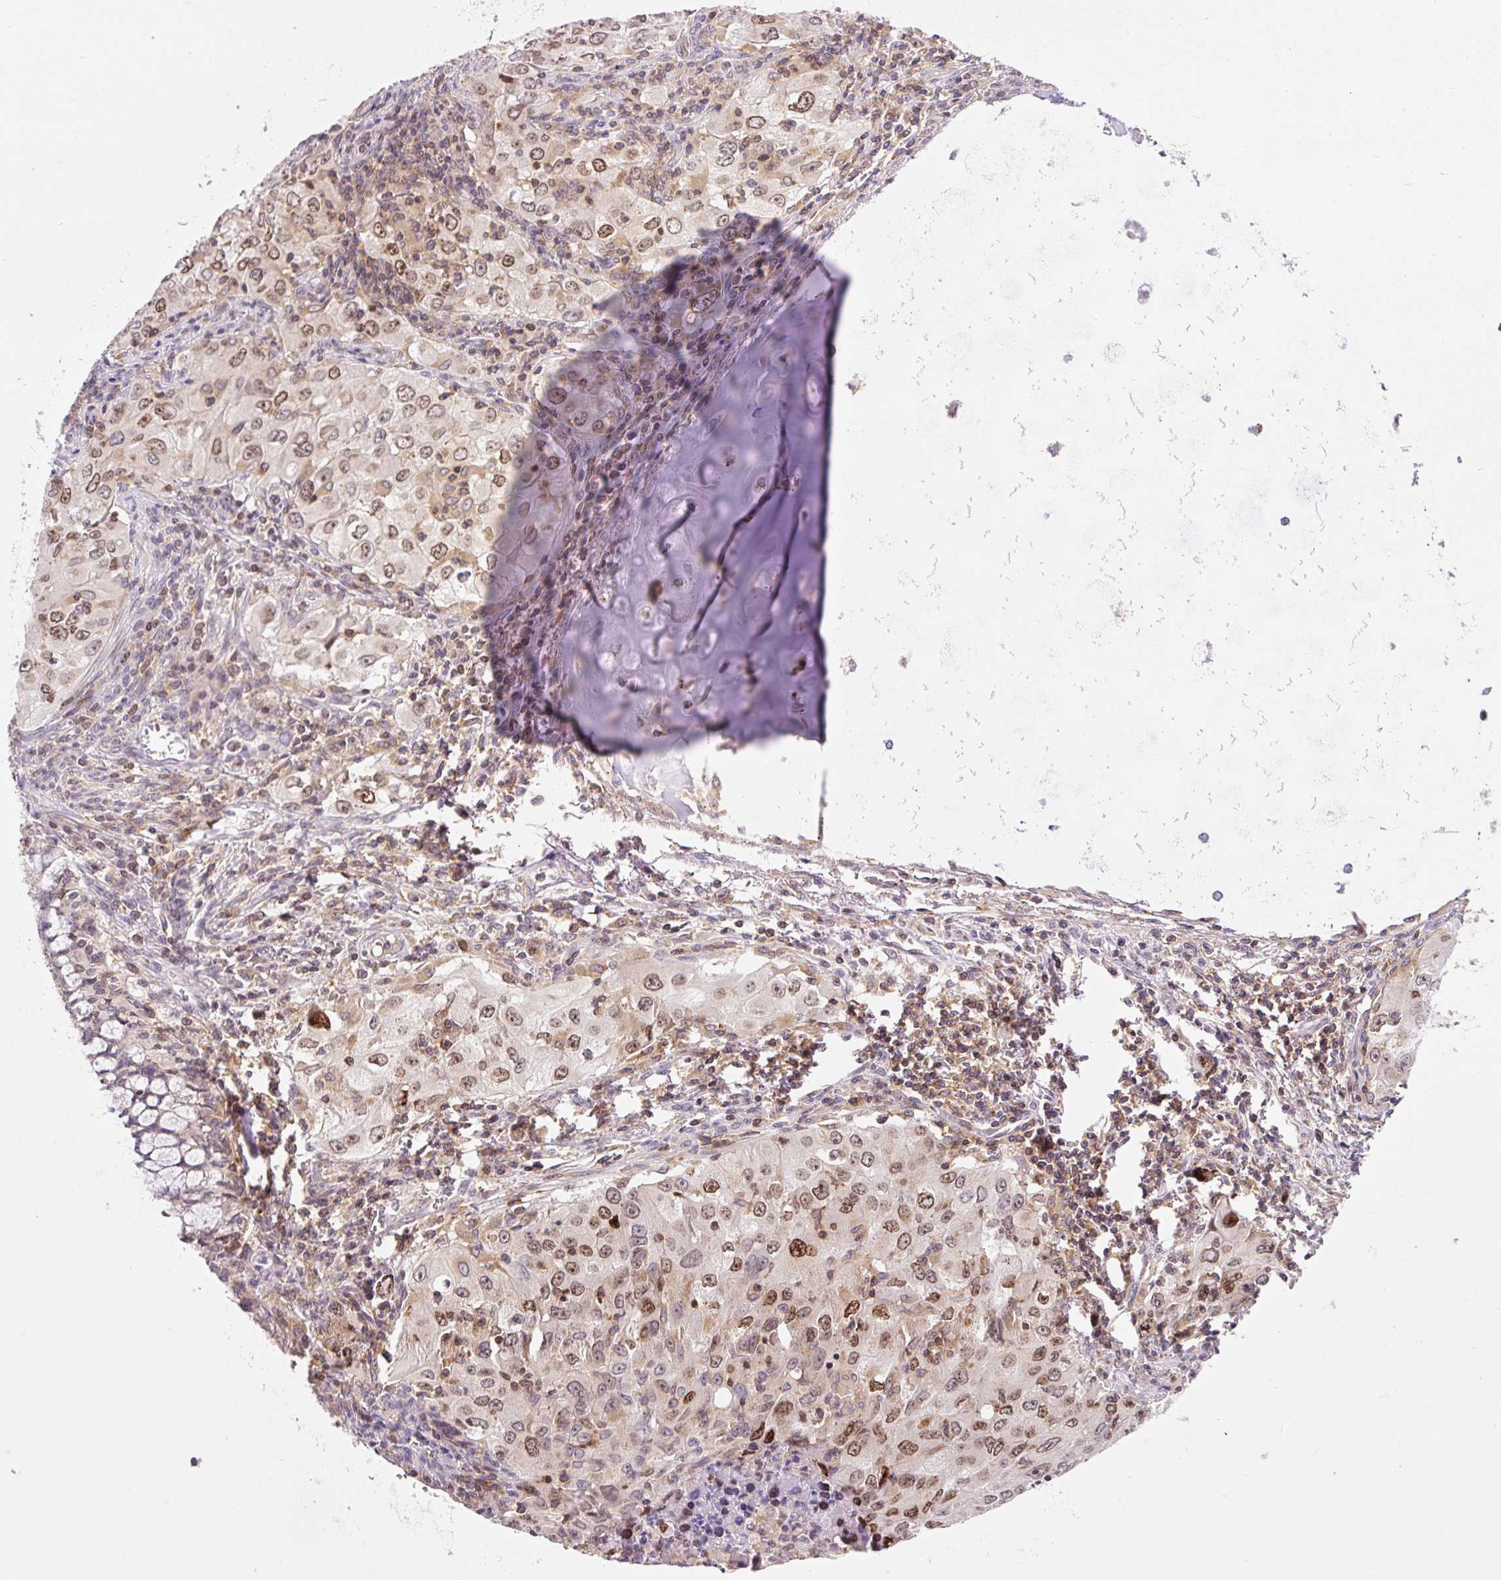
{"staining": {"intensity": "moderate", "quantity": ">75%", "location": "nuclear"}, "tissue": "lung cancer", "cell_type": "Tumor cells", "image_type": "cancer", "snomed": [{"axis": "morphology", "description": "Adenocarcinoma, NOS"}, {"axis": "morphology", "description": "Adenocarcinoma, metastatic, NOS"}, {"axis": "topography", "description": "Lymph node"}, {"axis": "topography", "description": "Lung"}], "caption": "The micrograph displays immunohistochemical staining of lung adenocarcinoma. There is moderate nuclear positivity is appreciated in about >75% of tumor cells. Nuclei are stained in blue.", "gene": "CARD11", "patient": {"sex": "female", "age": 42}}